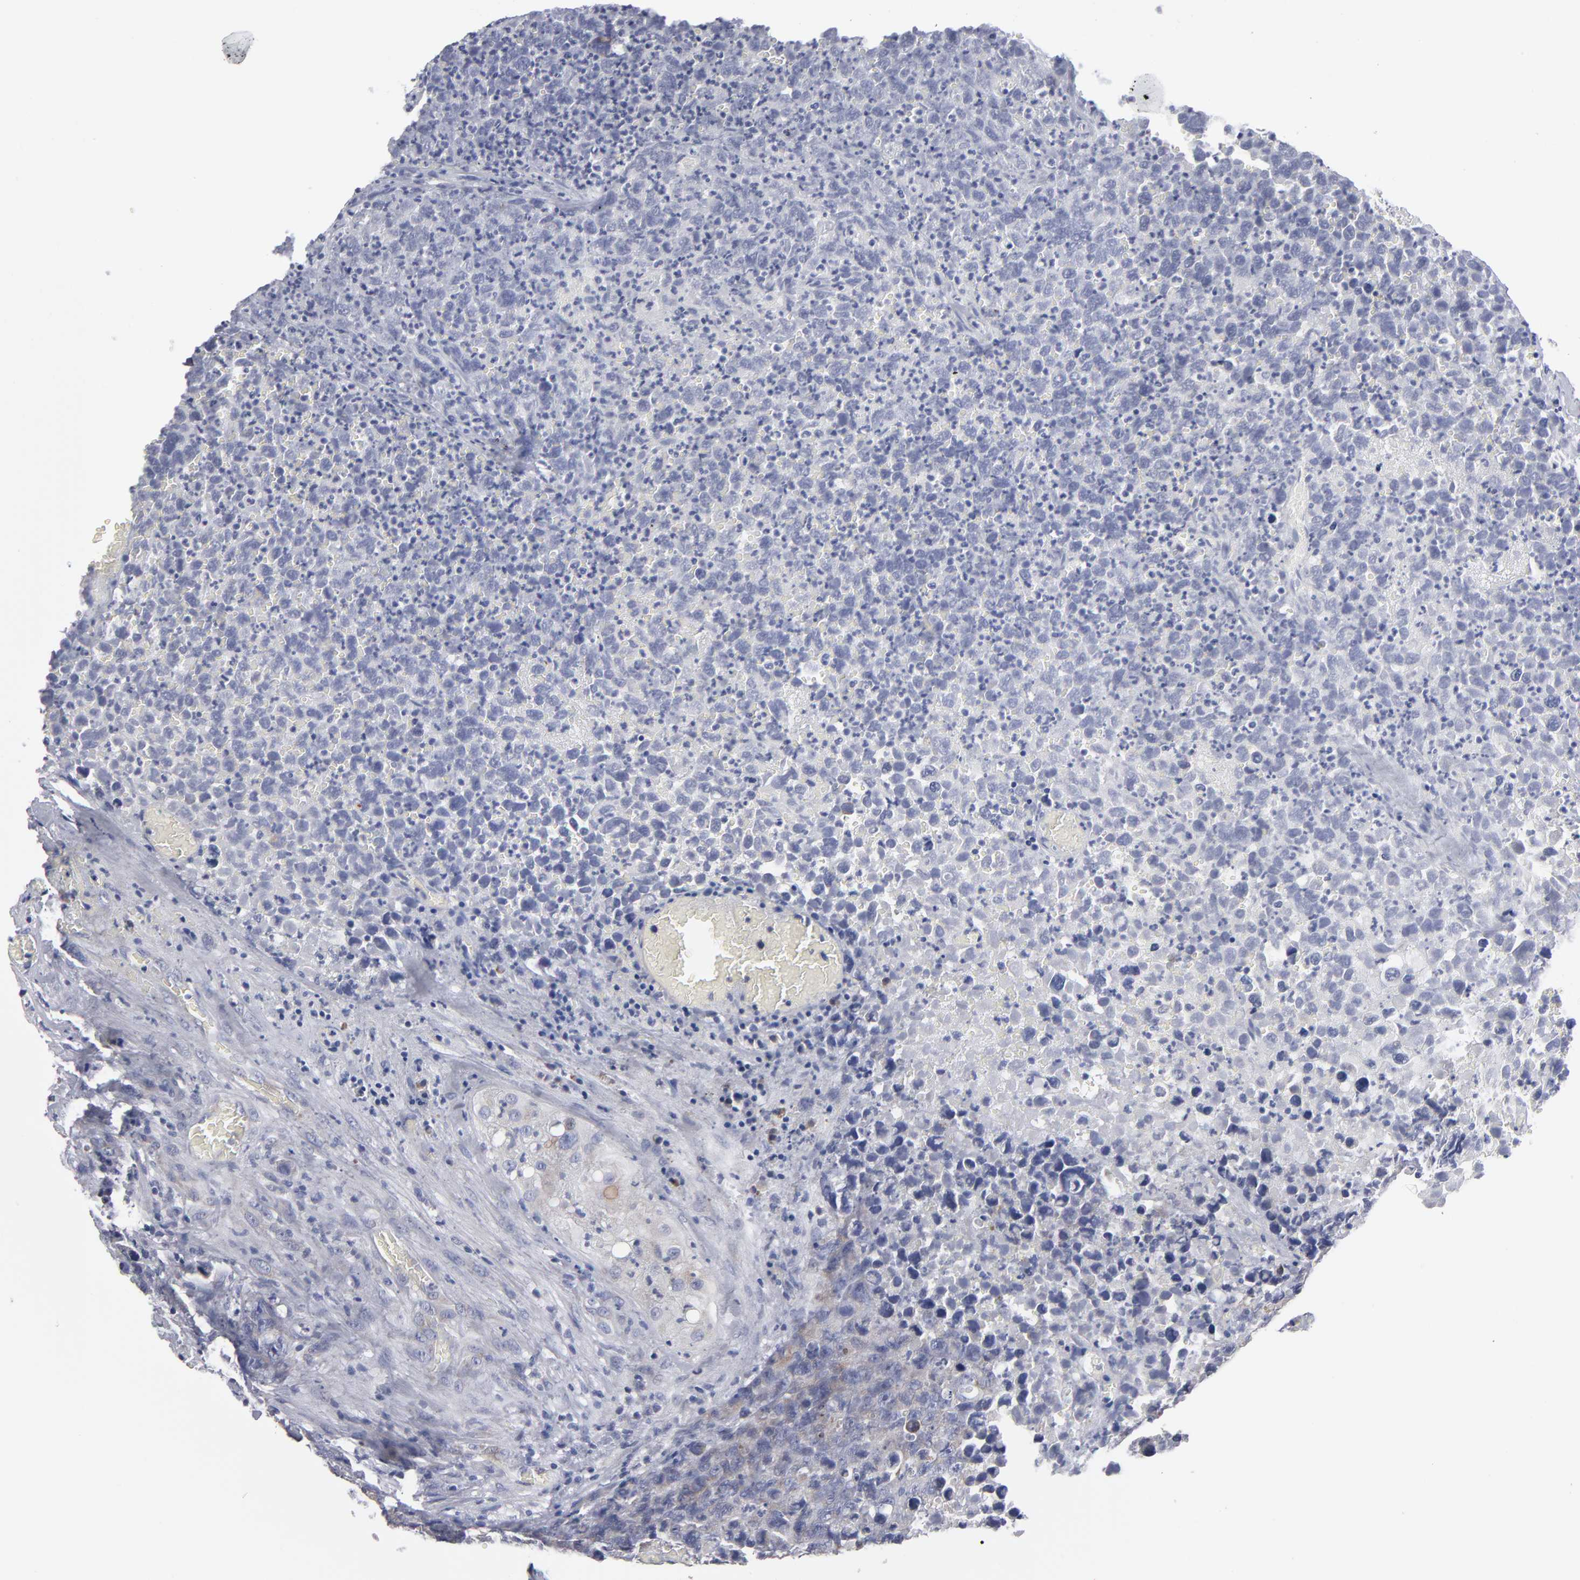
{"staining": {"intensity": "negative", "quantity": "none", "location": "none"}, "tissue": "testis cancer", "cell_type": "Tumor cells", "image_type": "cancer", "snomed": [{"axis": "morphology", "description": "Carcinoma, Embryonal, NOS"}, {"axis": "topography", "description": "Testis"}], "caption": "Tumor cells show no significant positivity in testis cancer.", "gene": "CCDC80", "patient": {"sex": "male", "age": 31}}